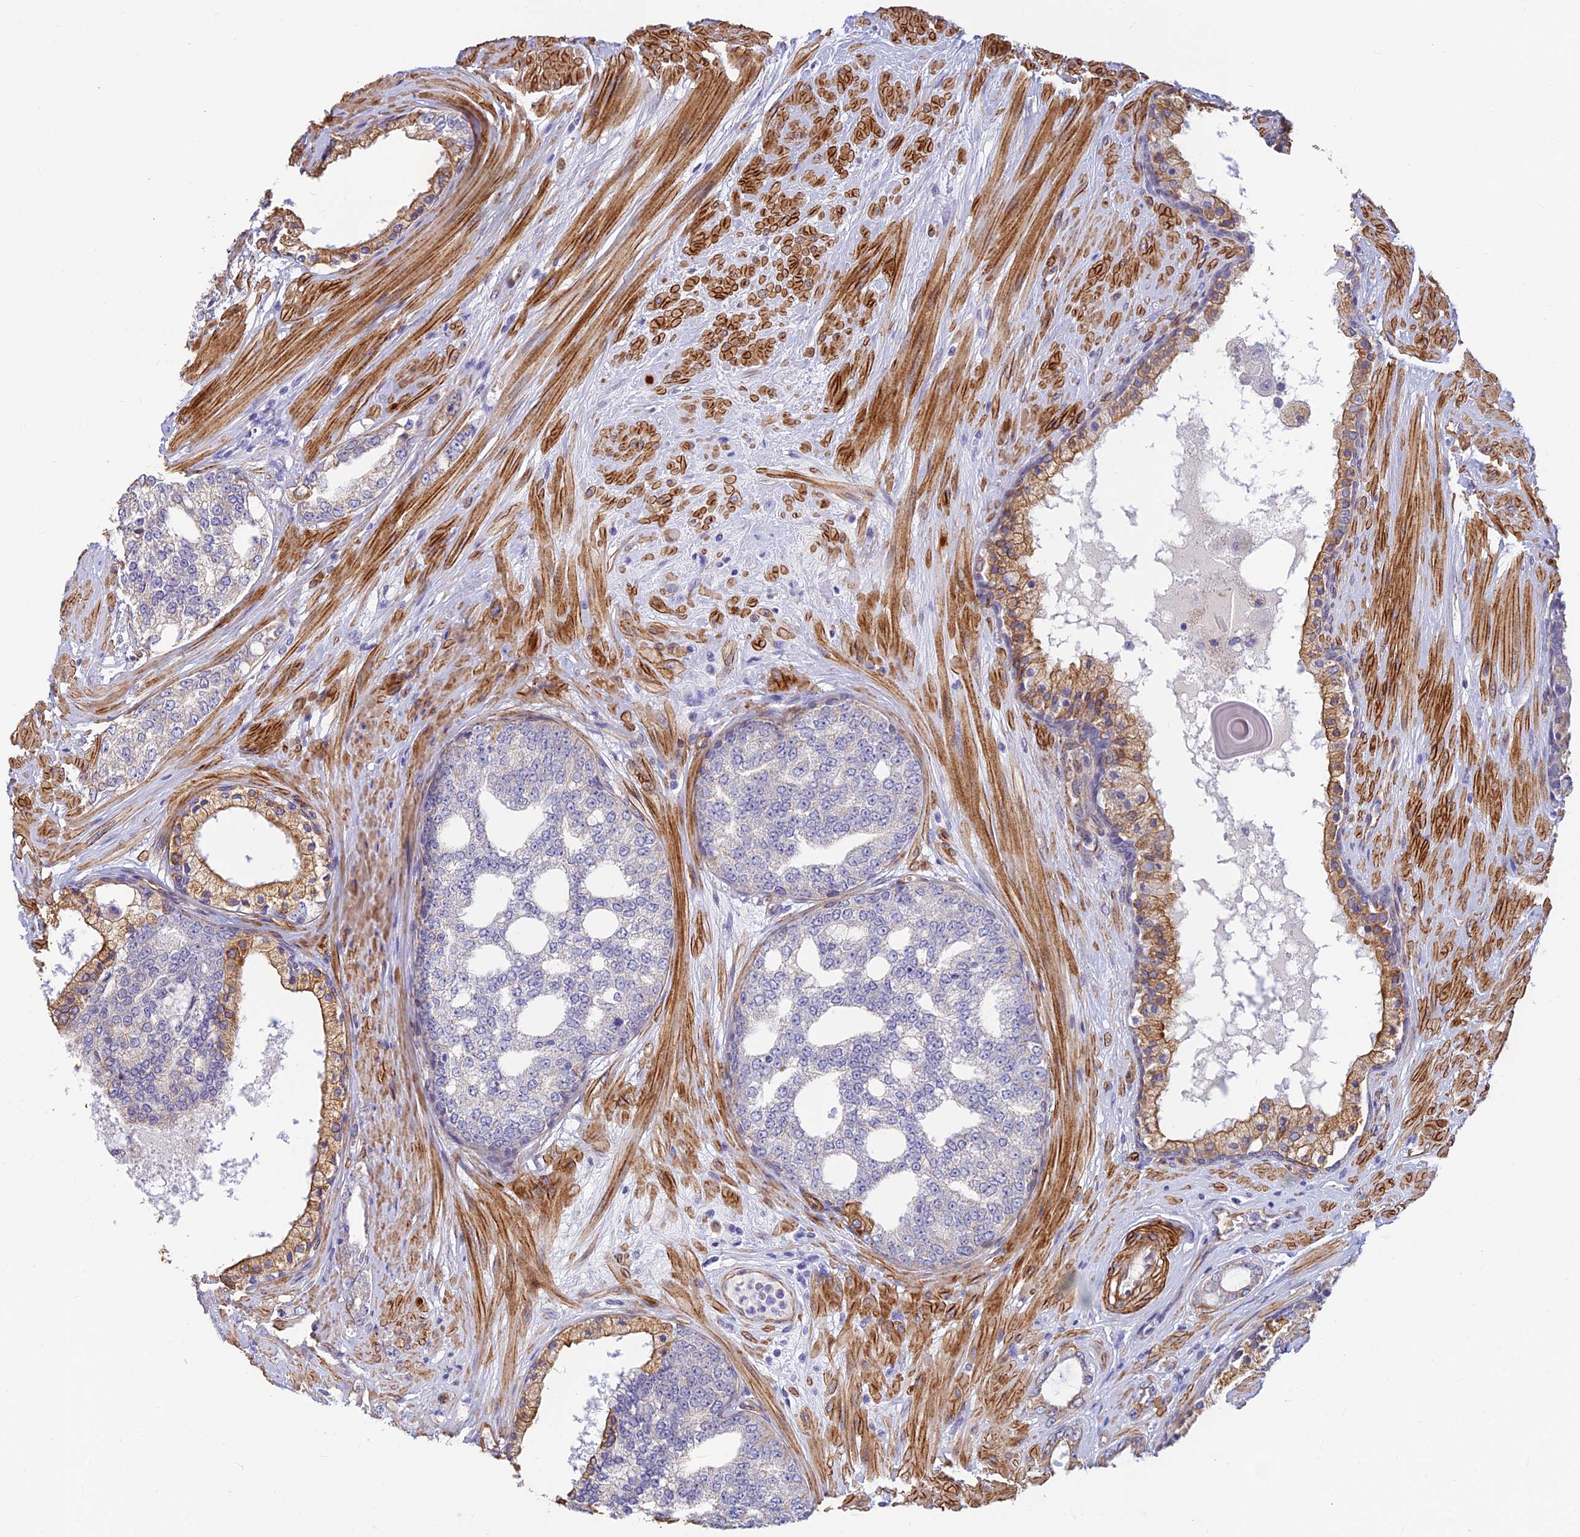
{"staining": {"intensity": "negative", "quantity": "none", "location": "none"}, "tissue": "prostate cancer", "cell_type": "Tumor cells", "image_type": "cancer", "snomed": [{"axis": "morphology", "description": "Adenocarcinoma, High grade"}, {"axis": "topography", "description": "Prostate"}], "caption": "The IHC image has no significant staining in tumor cells of prostate cancer tissue.", "gene": "ALDH1L2", "patient": {"sex": "male", "age": 64}}